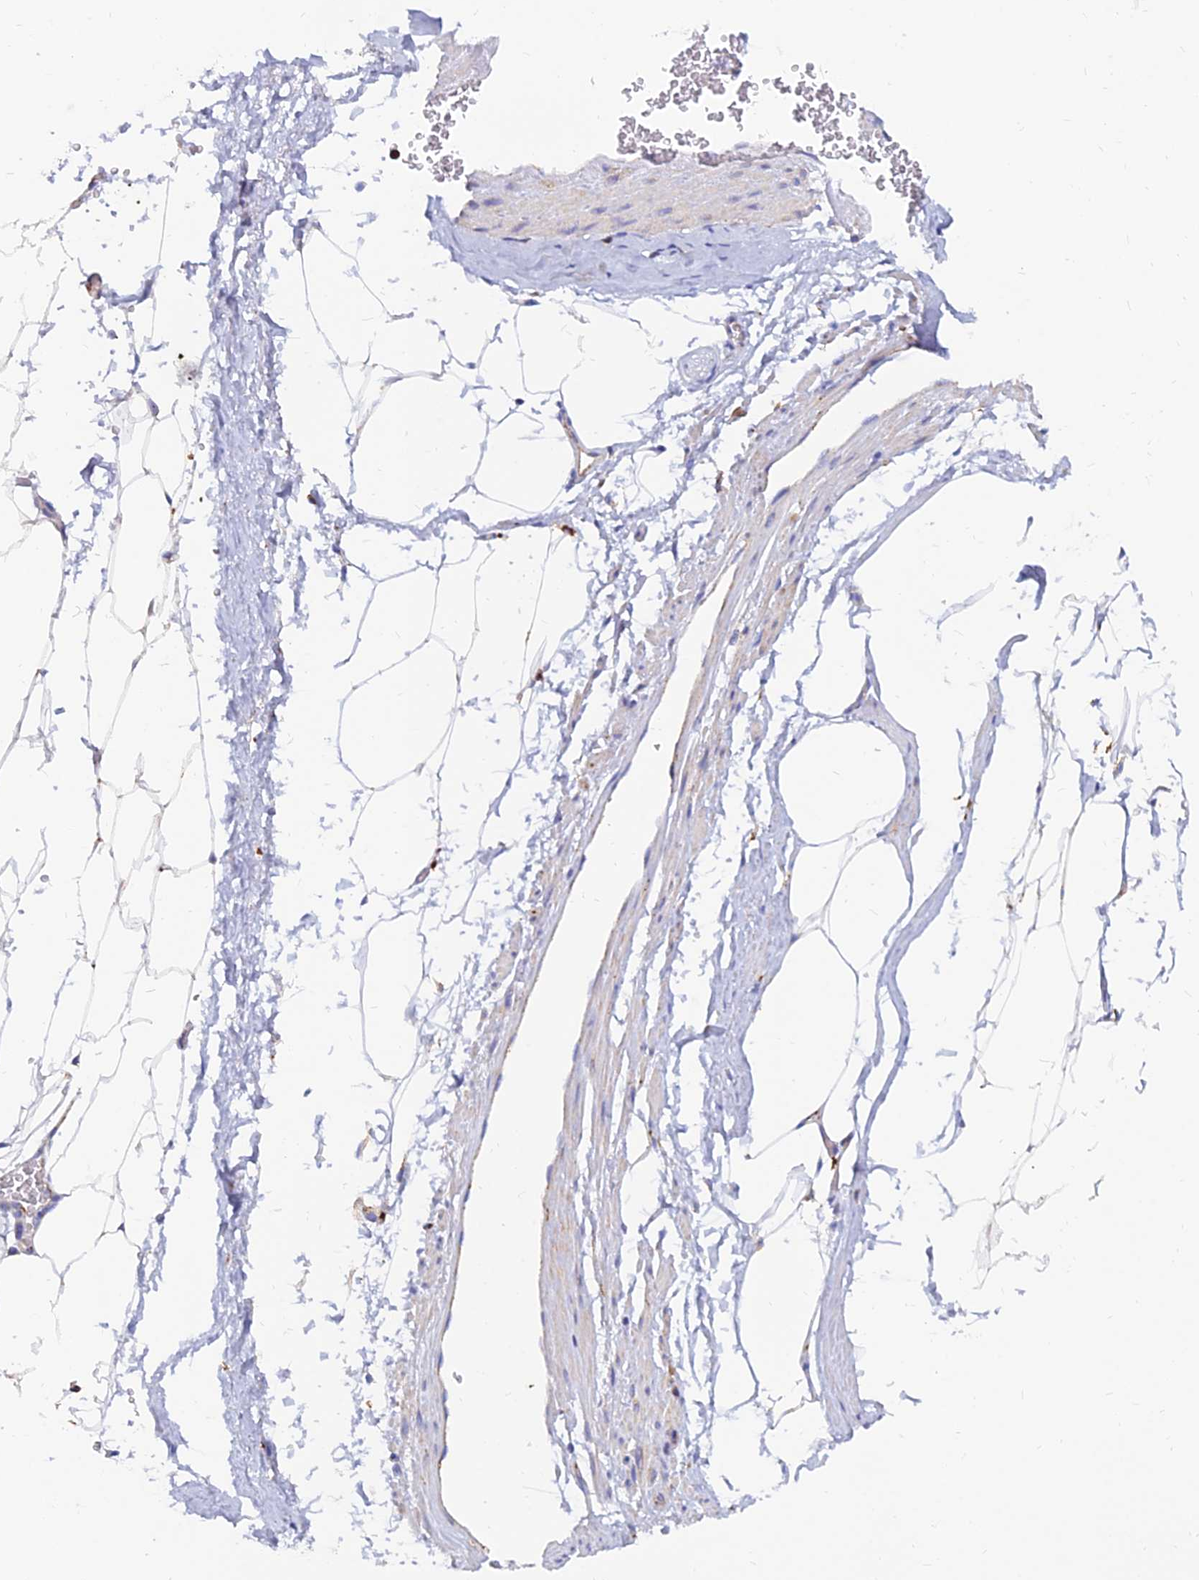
{"staining": {"intensity": "negative", "quantity": "none", "location": "none"}, "tissue": "adipose tissue", "cell_type": "Adipocytes", "image_type": "normal", "snomed": [{"axis": "morphology", "description": "Normal tissue, NOS"}, {"axis": "morphology", "description": "Adenocarcinoma, Low grade"}, {"axis": "topography", "description": "Prostate"}, {"axis": "topography", "description": "Peripheral nerve tissue"}], "caption": "An image of adipose tissue stained for a protein demonstrates no brown staining in adipocytes.", "gene": "SPNS1", "patient": {"sex": "male", "age": 63}}